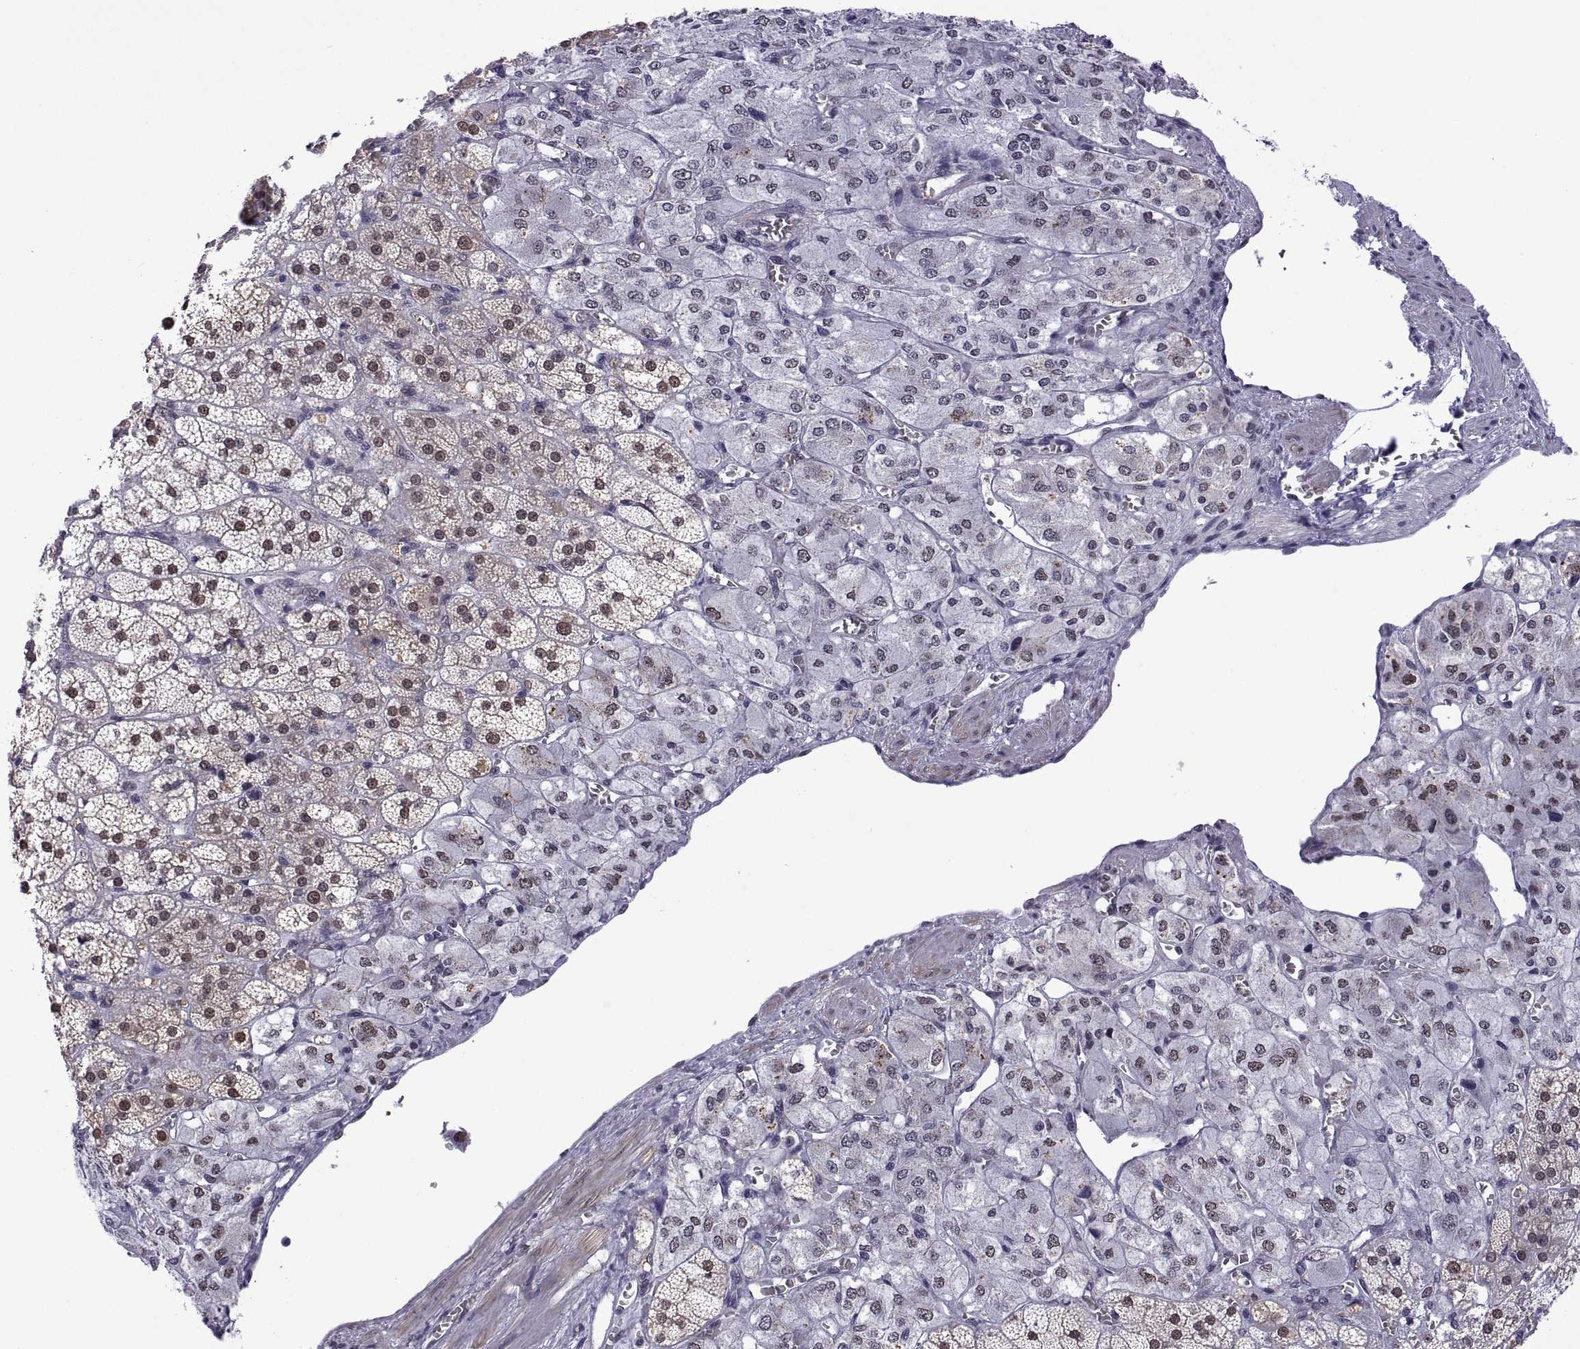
{"staining": {"intensity": "strong", "quantity": ">75%", "location": "nuclear"}, "tissue": "adrenal gland", "cell_type": "Glandular cells", "image_type": "normal", "snomed": [{"axis": "morphology", "description": "Normal tissue, NOS"}, {"axis": "topography", "description": "Adrenal gland"}], "caption": "Brown immunohistochemical staining in unremarkable human adrenal gland reveals strong nuclear positivity in approximately >75% of glandular cells.", "gene": "NR4A1", "patient": {"sex": "female", "age": 60}}